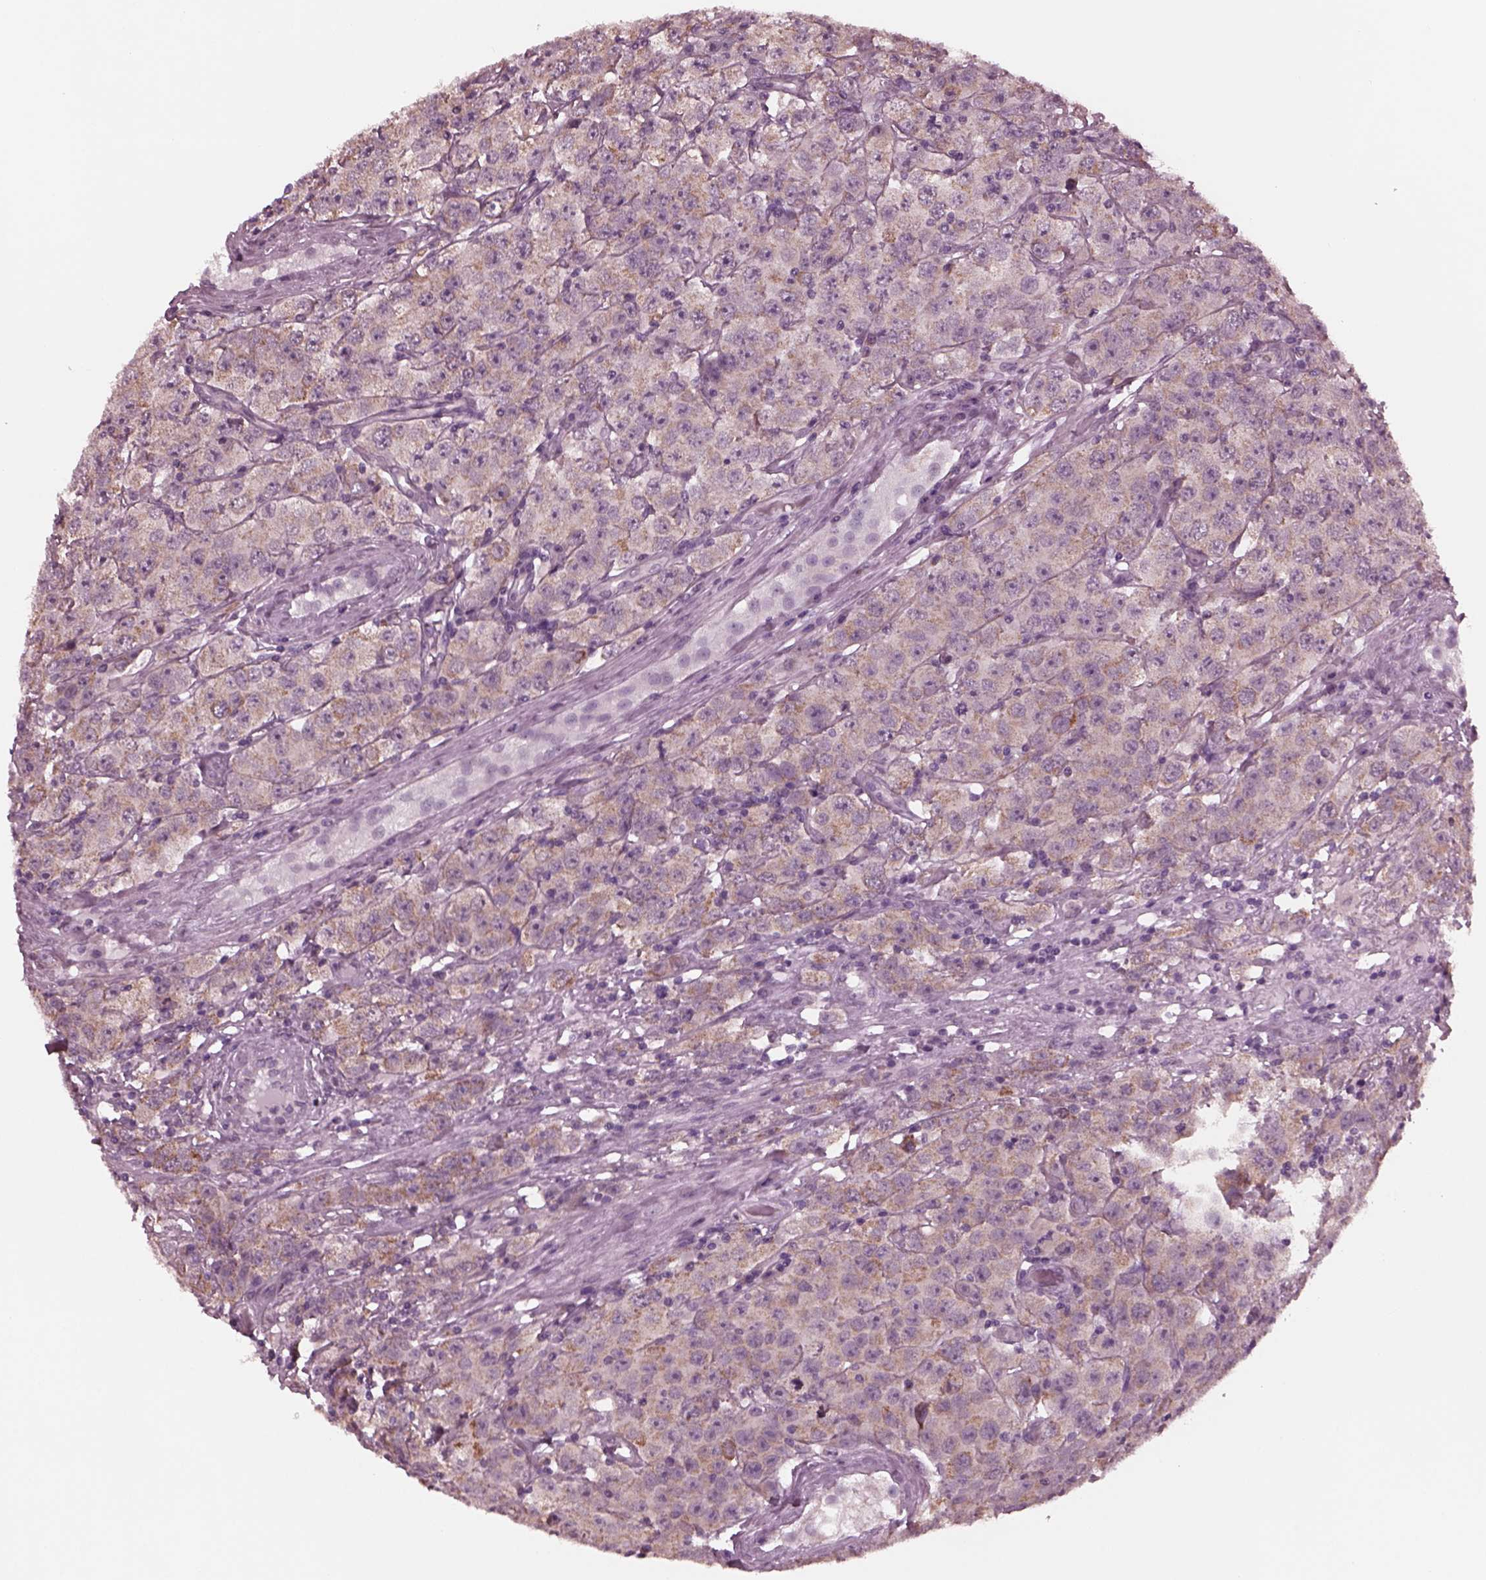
{"staining": {"intensity": "moderate", "quantity": "<25%", "location": "cytoplasmic/membranous"}, "tissue": "testis cancer", "cell_type": "Tumor cells", "image_type": "cancer", "snomed": [{"axis": "morphology", "description": "Seminoma, NOS"}, {"axis": "topography", "description": "Testis"}], "caption": "Immunohistochemistry photomicrograph of neoplastic tissue: human testis seminoma stained using immunohistochemistry (IHC) displays low levels of moderate protein expression localized specifically in the cytoplasmic/membranous of tumor cells, appearing as a cytoplasmic/membranous brown color.", "gene": "CELSR3", "patient": {"sex": "male", "age": 52}}